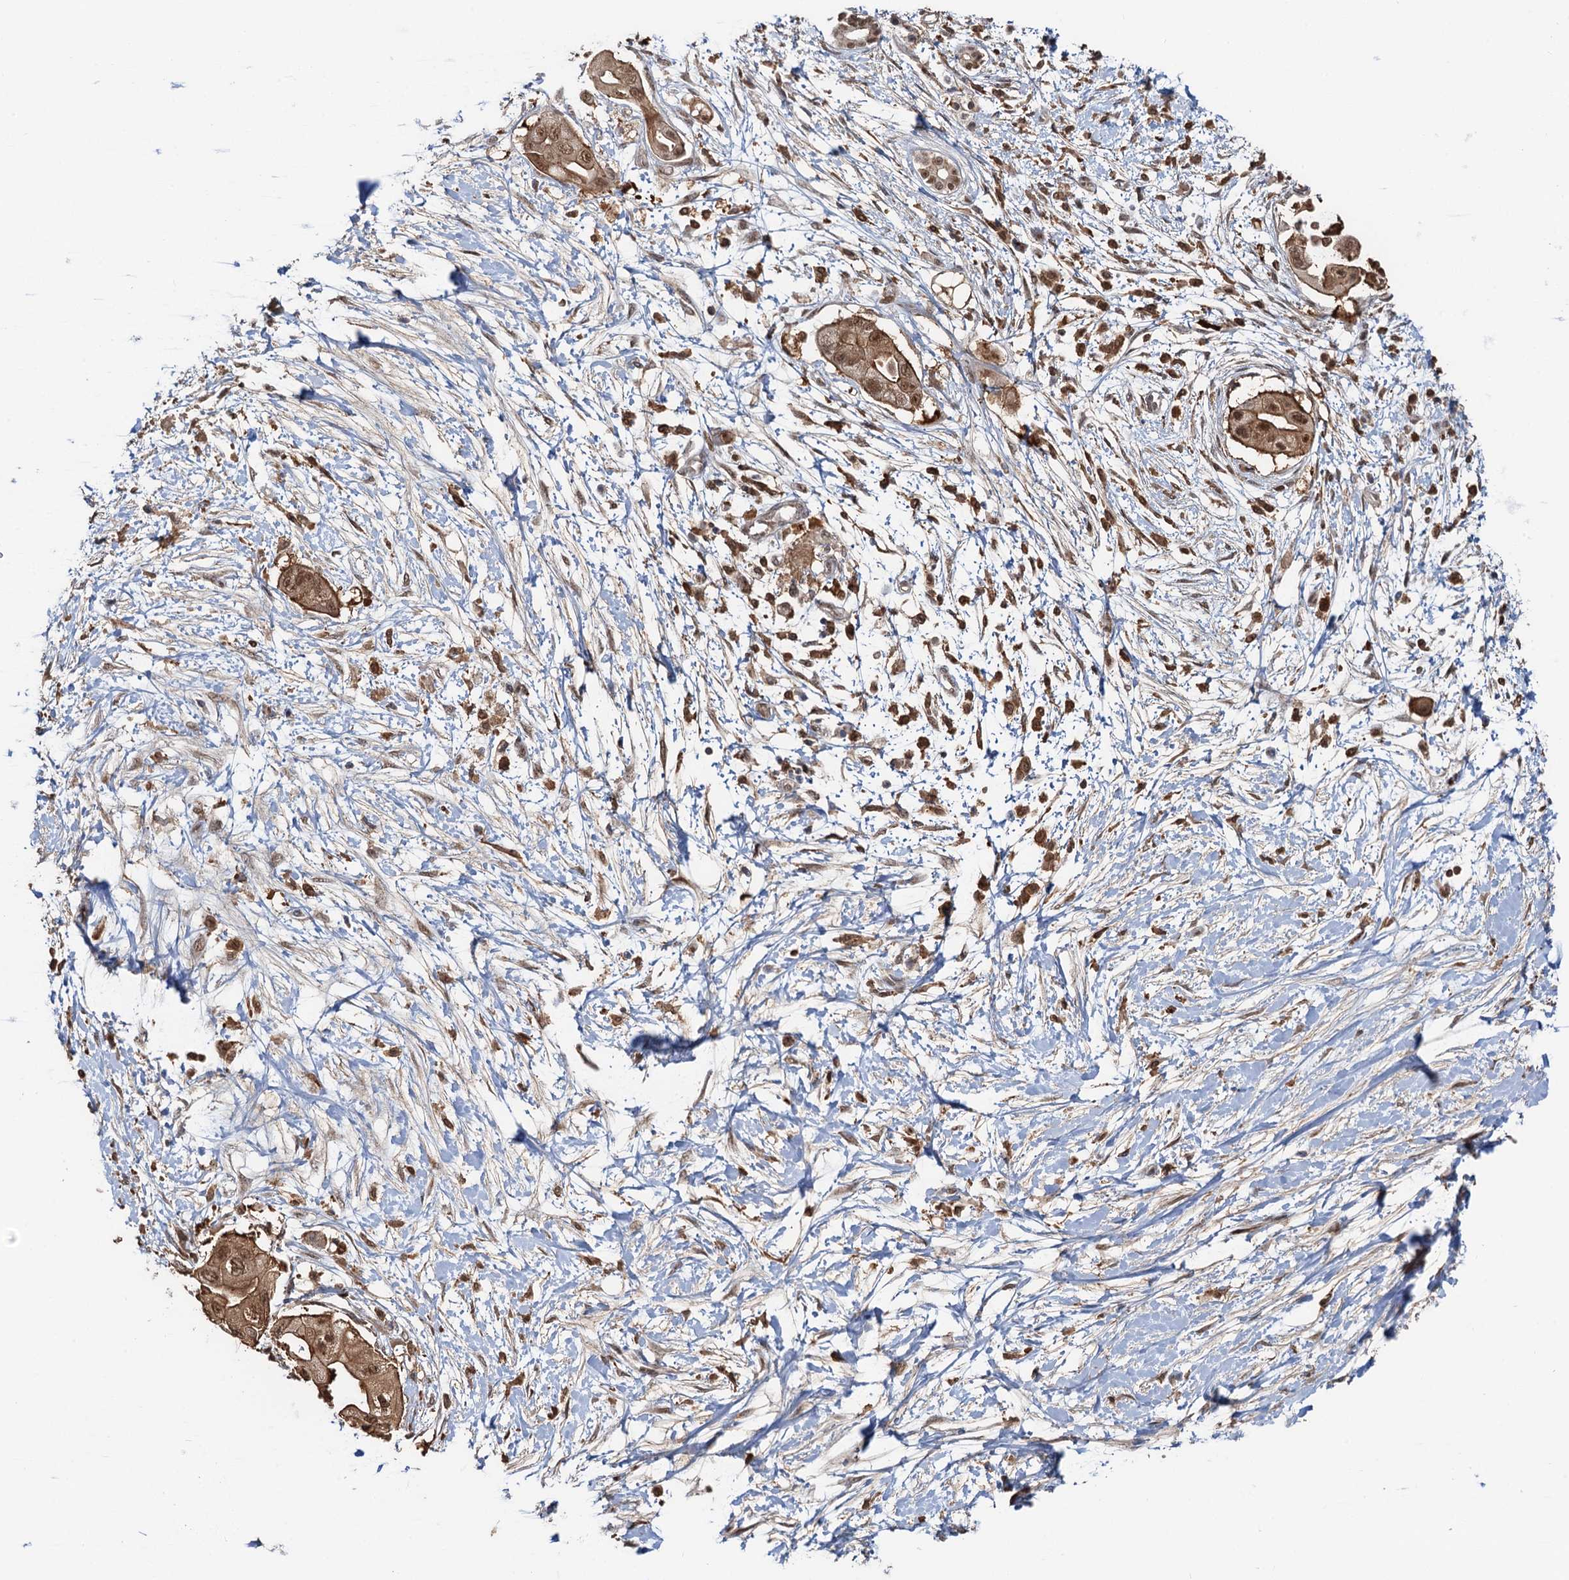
{"staining": {"intensity": "moderate", "quantity": ">75%", "location": "cytoplasmic/membranous,nuclear"}, "tissue": "pancreatic cancer", "cell_type": "Tumor cells", "image_type": "cancer", "snomed": [{"axis": "morphology", "description": "Adenocarcinoma, NOS"}, {"axis": "topography", "description": "Pancreas"}], "caption": "Immunohistochemistry of human pancreatic cancer (adenocarcinoma) exhibits medium levels of moderate cytoplasmic/membranous and nuclear staining in about >75% of tumor cells.", "gene": "ZNF609", "patient": {"sex": "male", "age": 68}}